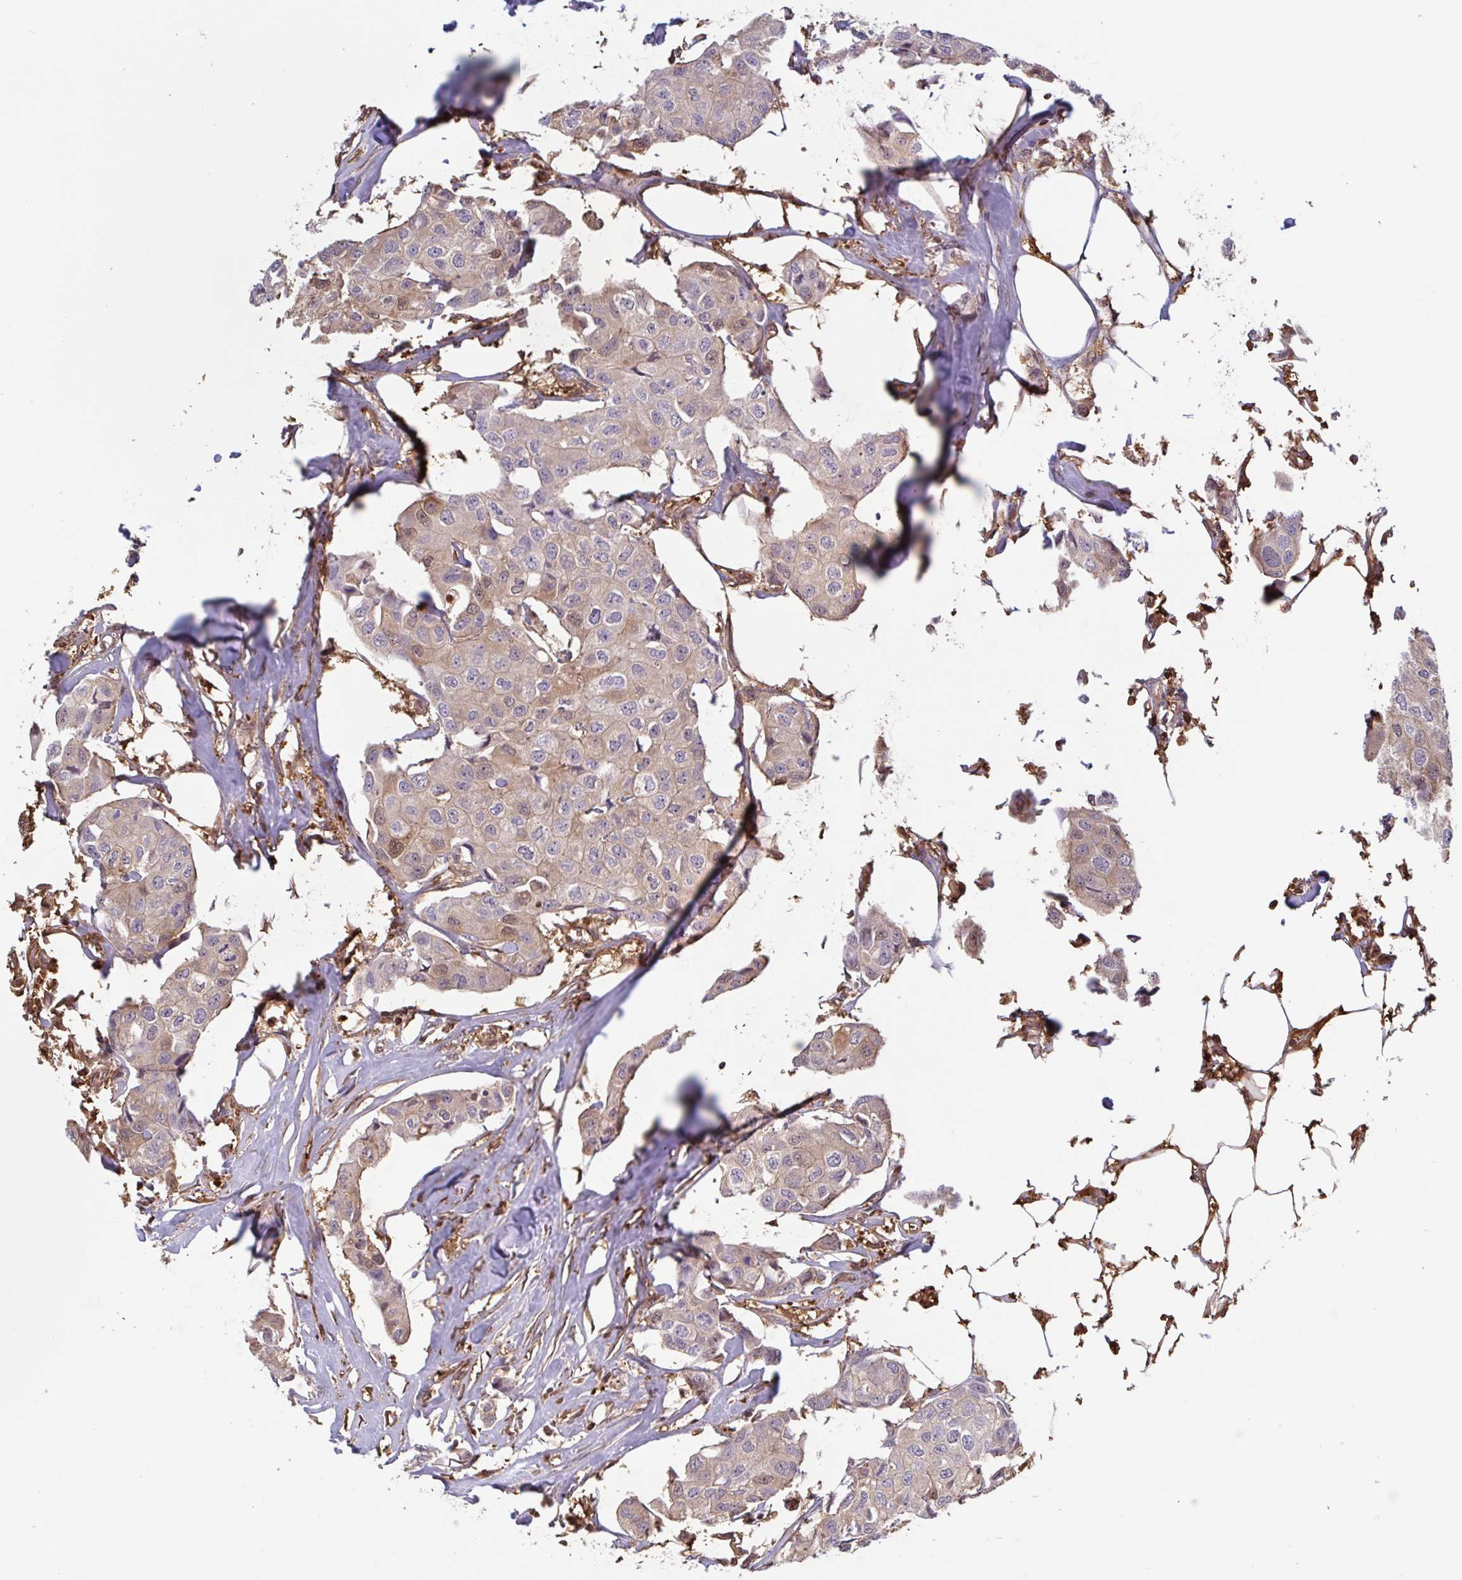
{"staining": {"intensity": "weak", "quantity": "<25%", "location": "cytoplasmic/membranous,nuclear"}, "tissue": "breast cancer", "cell_type": "Tumor cells", "image_type": "cancer", "snomed": [{"axis": "morphology", "description": "Duct carcinoma"}, {"axis": "topography", "description": "Breast"}, {"axis": "topography", "description": "Lymph node"}], "caption": "Breast cancer (invasive ductal carcinoma) was stained to show a protein in brown. There is no significant expression in tumor cells.", "gene": "OTOP2", "patient": {"sex": "female", "age": 80}}